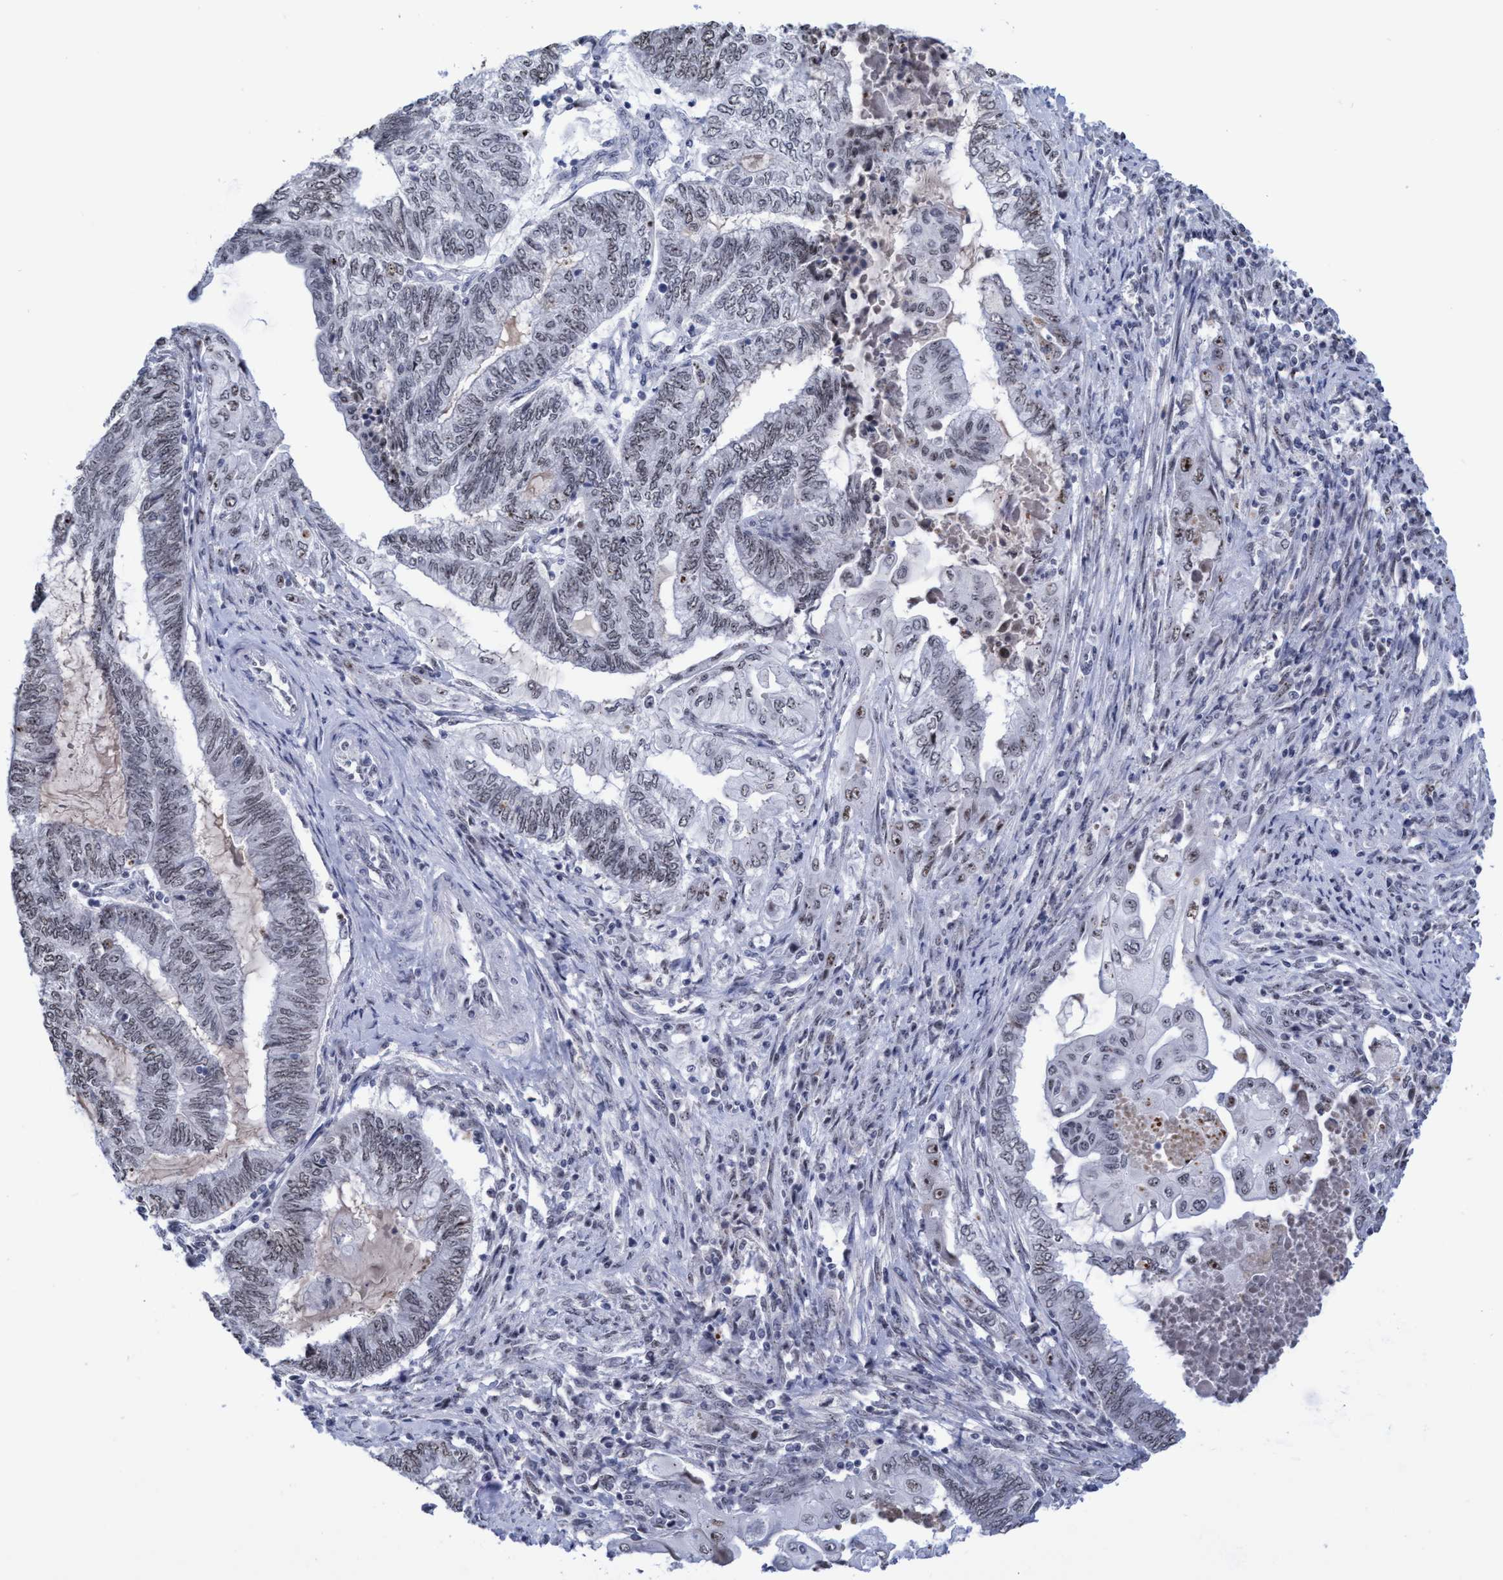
{"staining": {"intensity": "weak", "quantity": "<25%", "location": "nuclear"}, "tissue": "endometrial cancer", "cell_type": "Tumor cells", "image_type": "cancer", "snomed": [{"axis": "morphology", "description": "Adenocarcinoma, NOS"}, {"axis": "topography", "description": "Uterus"}, {"axis": "topography", "description": "Endometrium"}], "caption": "This is a histopathology image of immunohistochemistry staining of endometrial cancer (adenocarcinoma), which shows no expression in tumor cells.", "gene": "EFCAB10", "patient": {"sex": "female", "age": 70}}